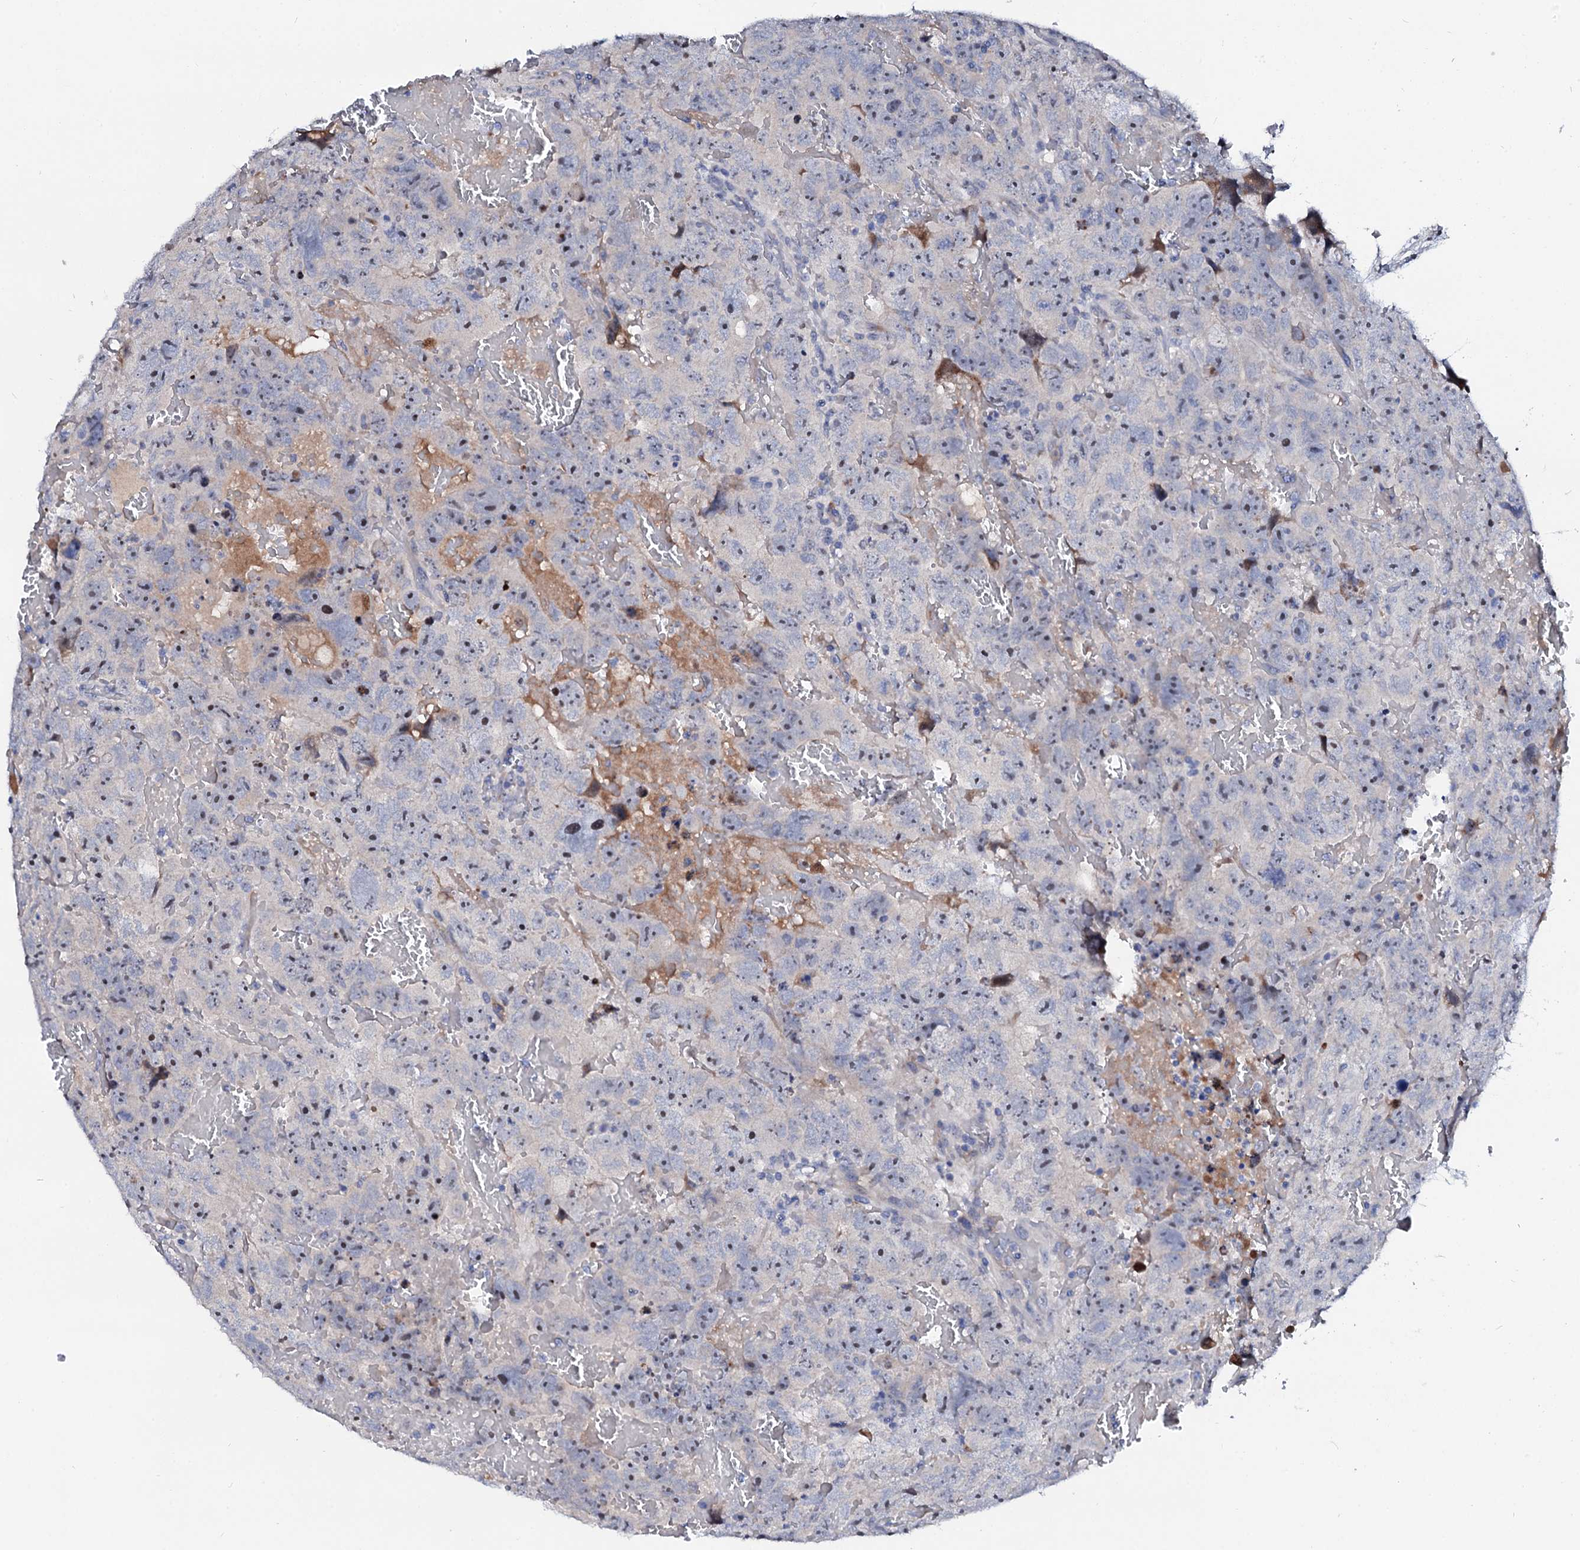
{"staining": {"intensity": "negative", "quantity": "none", "location": "none"}, "tissue": "testis cancer", "cell_type": "Tumor cells", "image_type": "cancer", "snomed": [{"axis": "morphology", "description": "Carcinoma, Embryonal, NOS"}, {"axis": "topography", "description": "Testis"}], "caption": "IHC of human testis cancer (embryonal carcinoma) displays no positivity in tumor cells.", "gene": "BTBD16", "patient": {"sex": "male", "age": 45}}